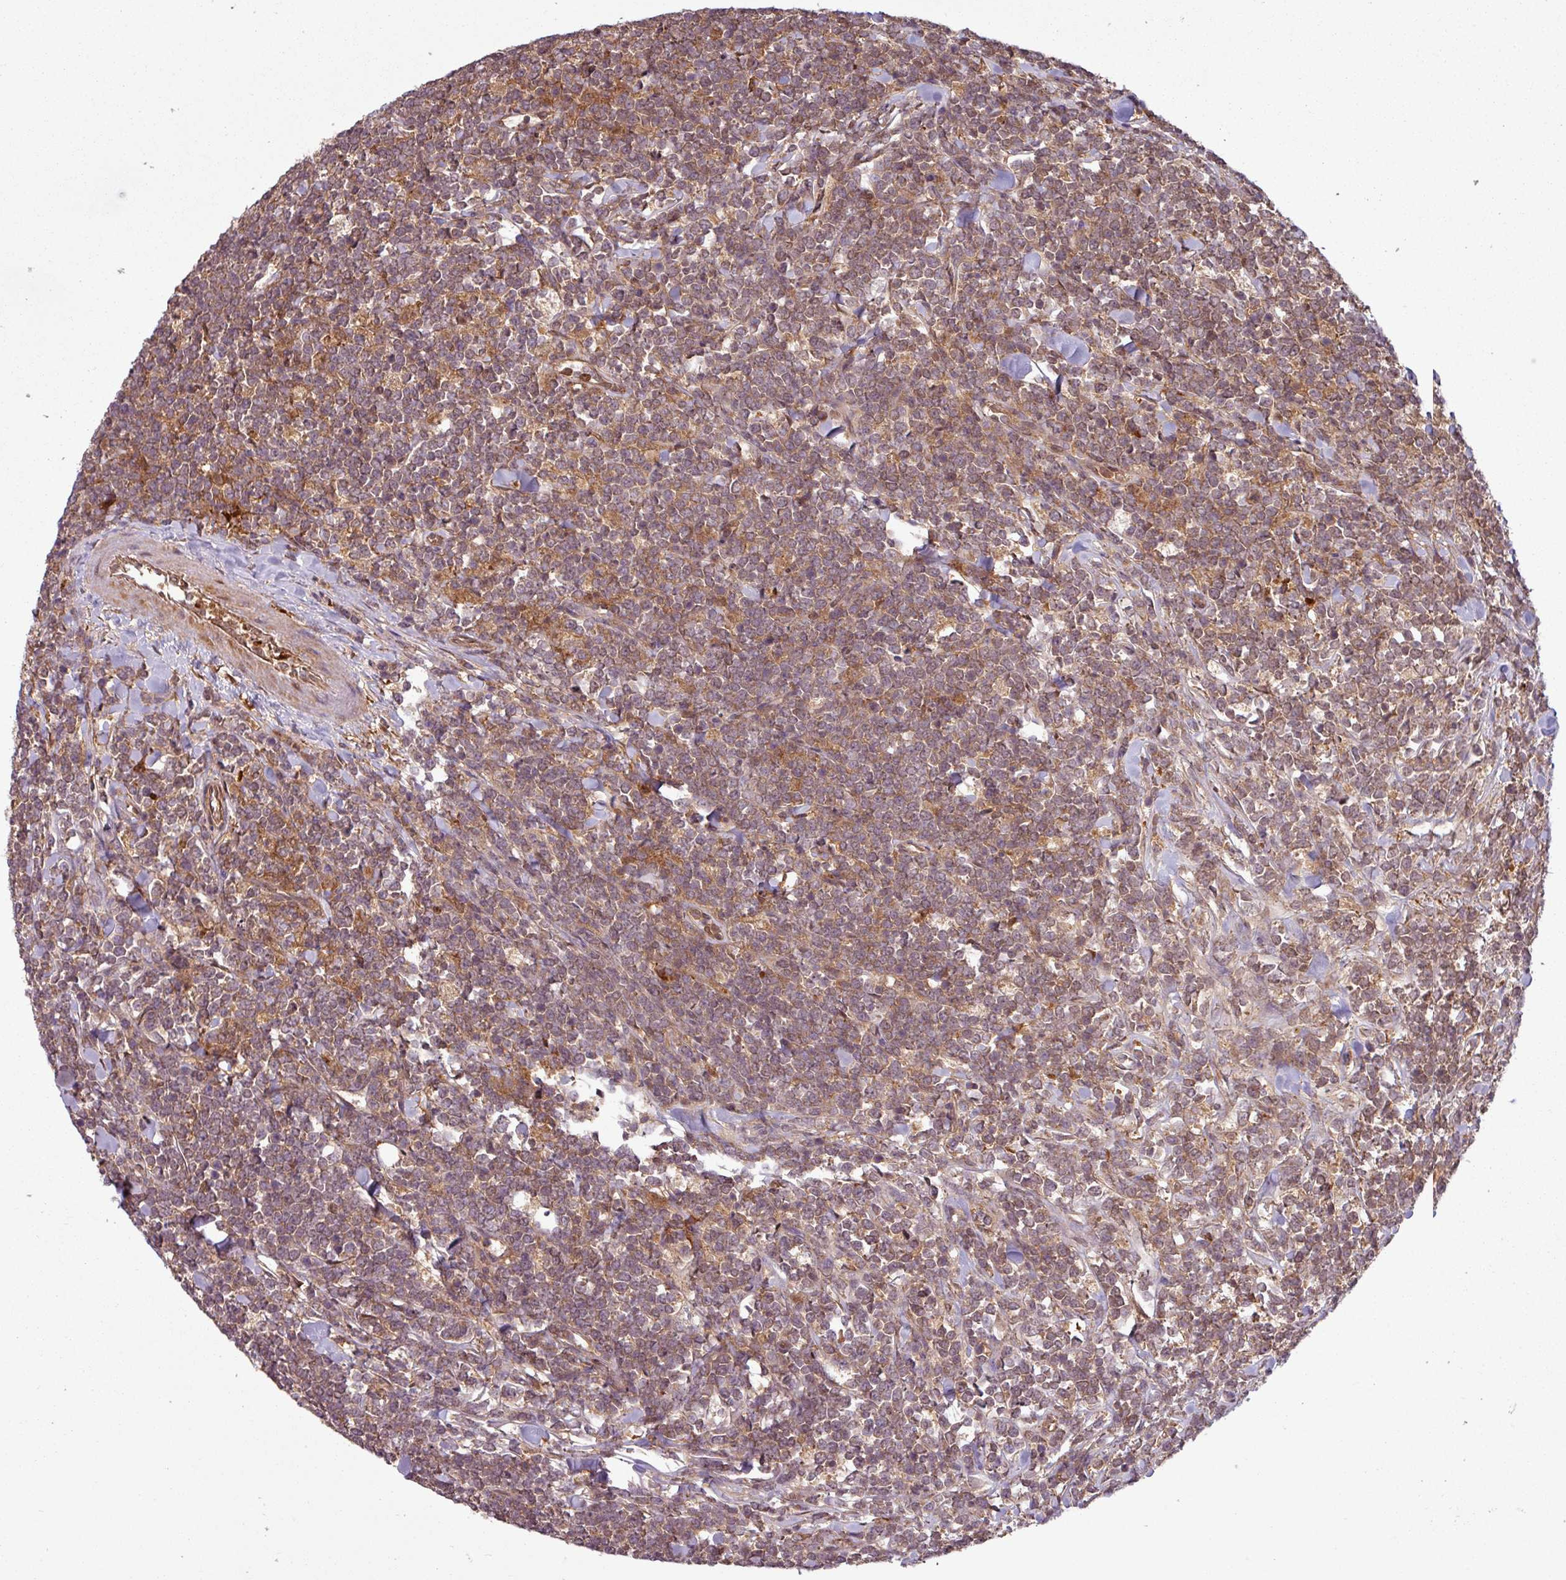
{"staining": {"intensity": "moderate", "quantity": "25%-75%", "location": "cytoplasmic/membranous"}, "tissue": "lymphoma", "cell_type": "Tumor cells", "image_type": "cancer", "snomed": [{"axis": "morphology", "description": "Malignant lymphoma, non-Hodgkin's type, High grade"}, {"axis": "topography", "description": "Small intestine"}, {"axis": "topography", "description": "Colon"}], "caption": "Immunohistochemistry histopathology image of neoplastic tissue: human lymphoma stained using IHC shows medium levels of moderate protein expression localized specifically in the cytoplasmic/membranous of tumor cells, appearing as a cytoplasmic/membranous brown color.", "gene": "SH3BGRL", "patient": {"sex": "male", "age": 8}}